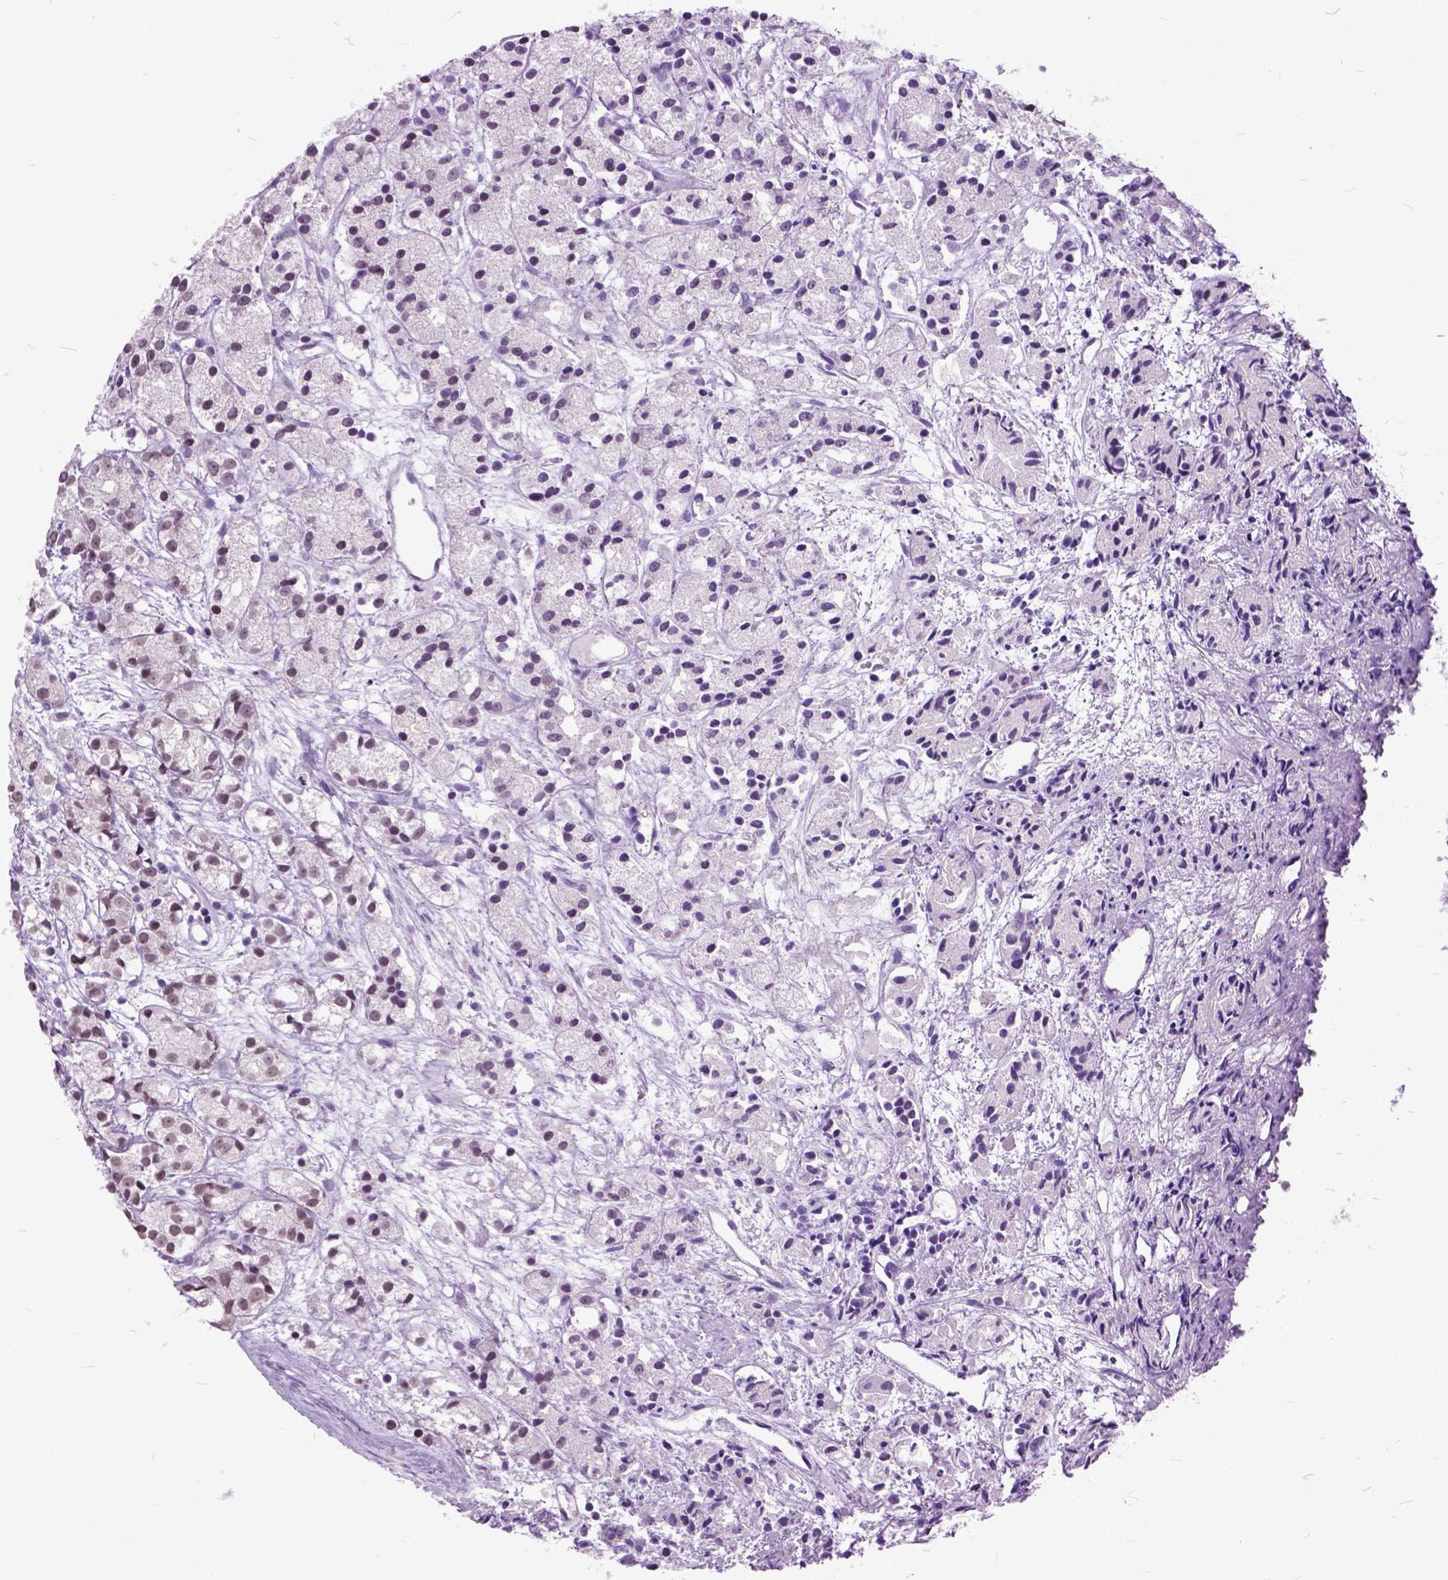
{"staining": {"intensity": "weak", "quantity": "<25%", "location": "nuclear"}, "tissue": "prostate cancer", "cell_type": "Tumor cells", "image_type": "cancer", "snomed": [{"axis": "morphology", "description": "Adenocarcinoma, Medium grade"}, {"axis": "topography", "description": "Prostate"}], "caption": "The photomicrograph displays no staining of tumor cells in adenocarcinoma (medium-grade) (prostate).", "gene": "ORC5", "patient": {"sex": "male", "age": 74}}